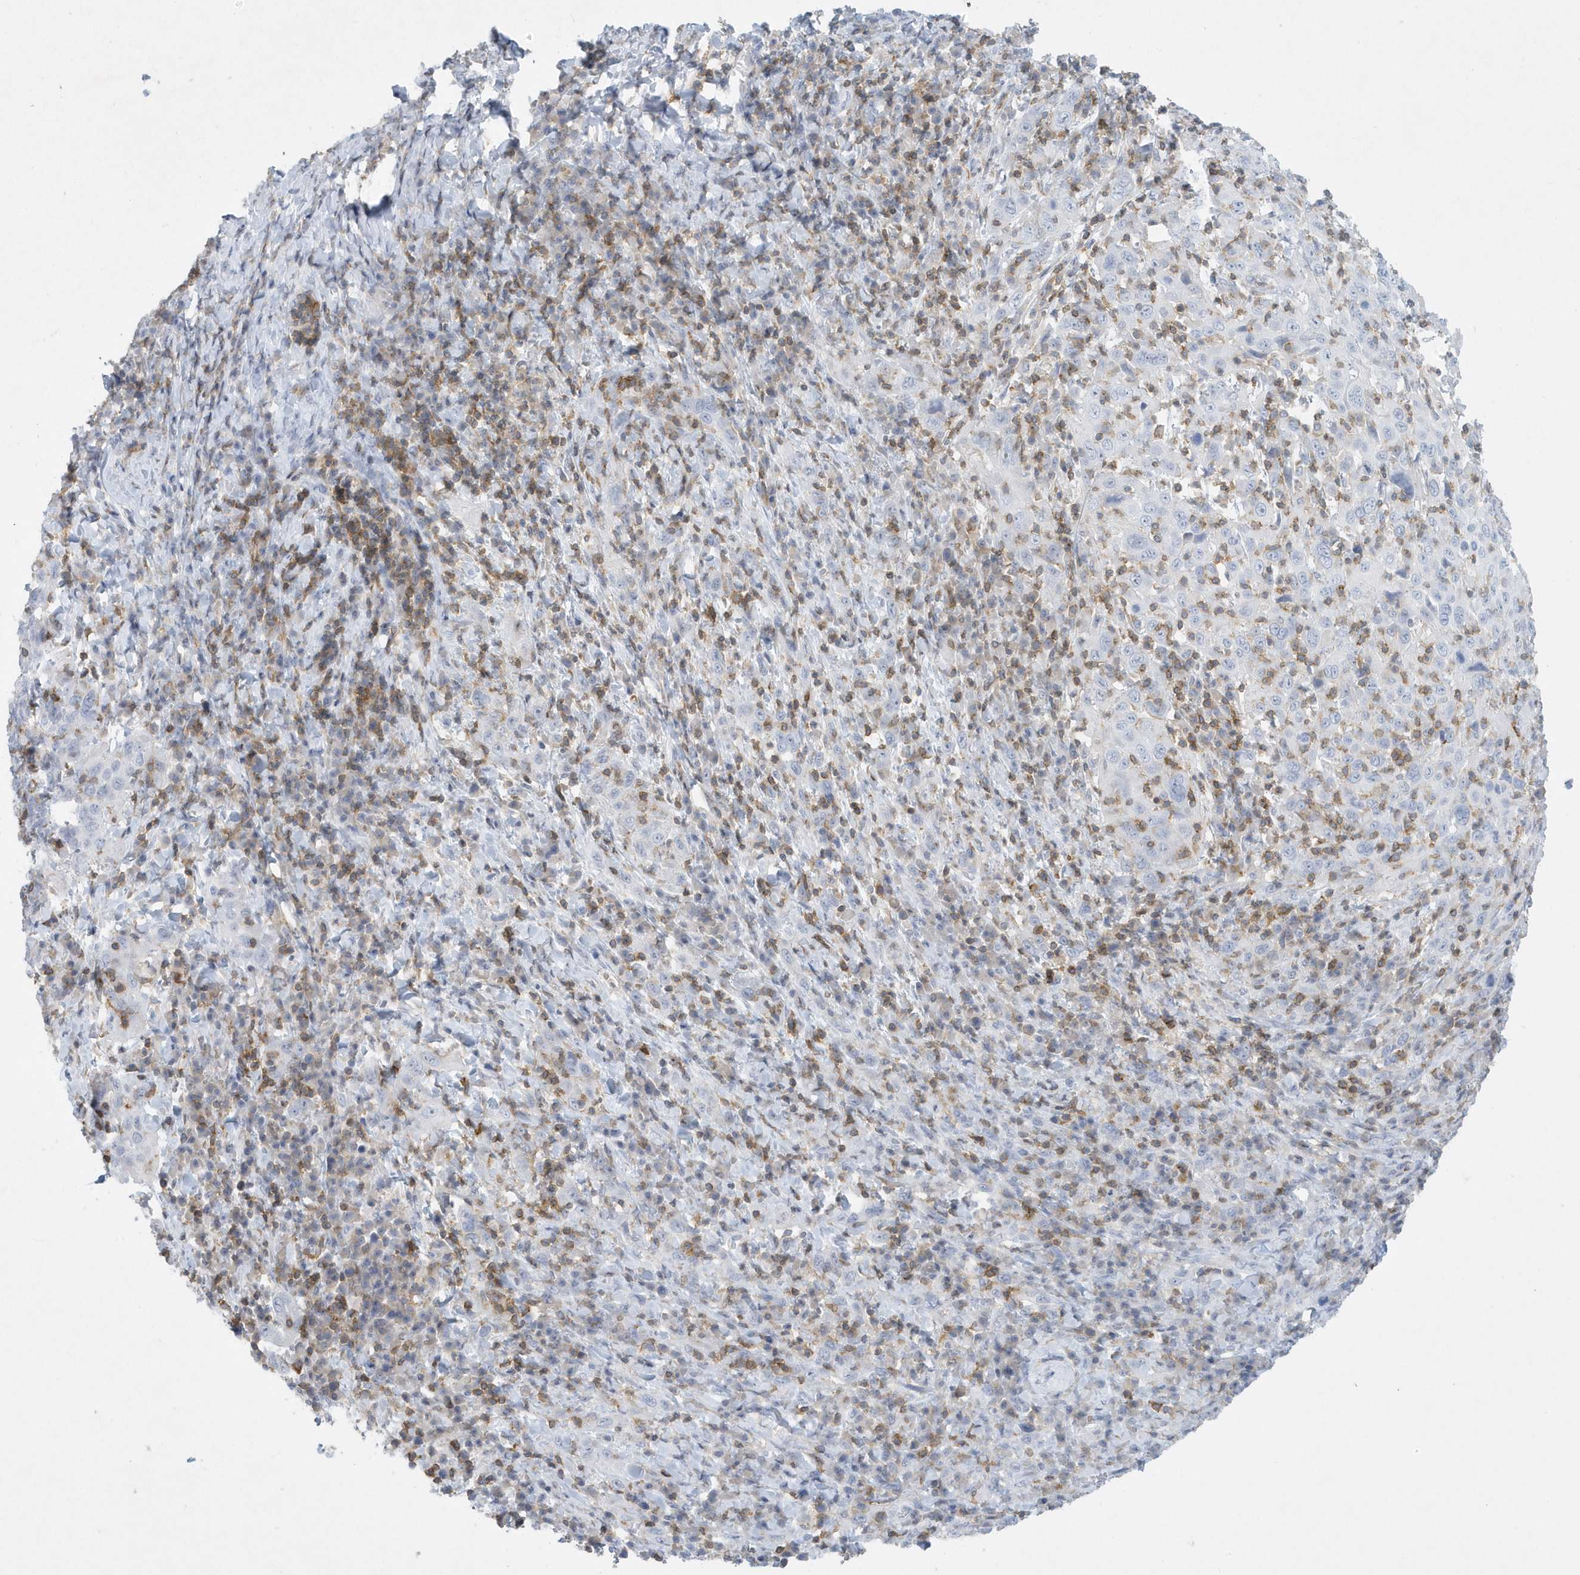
{"staining": {"intensity": "negative", "quantity": "none", "location": "none"}, "tissue": "cervical cancer", "cell_type": "Tumor cells", "image_type": "cancer", "snomed": [{"axis": "morphology", "description": "Squamous cell carcinoma, NOS"}, {"axis": "topography", "description": "Cervix"}], "caption": "Cervical cancer was stained to show a protein in brown. There is no significant staining in tumor cells.", "gene": "PSD4", "patient": {"sex": "female", "age": 46}}